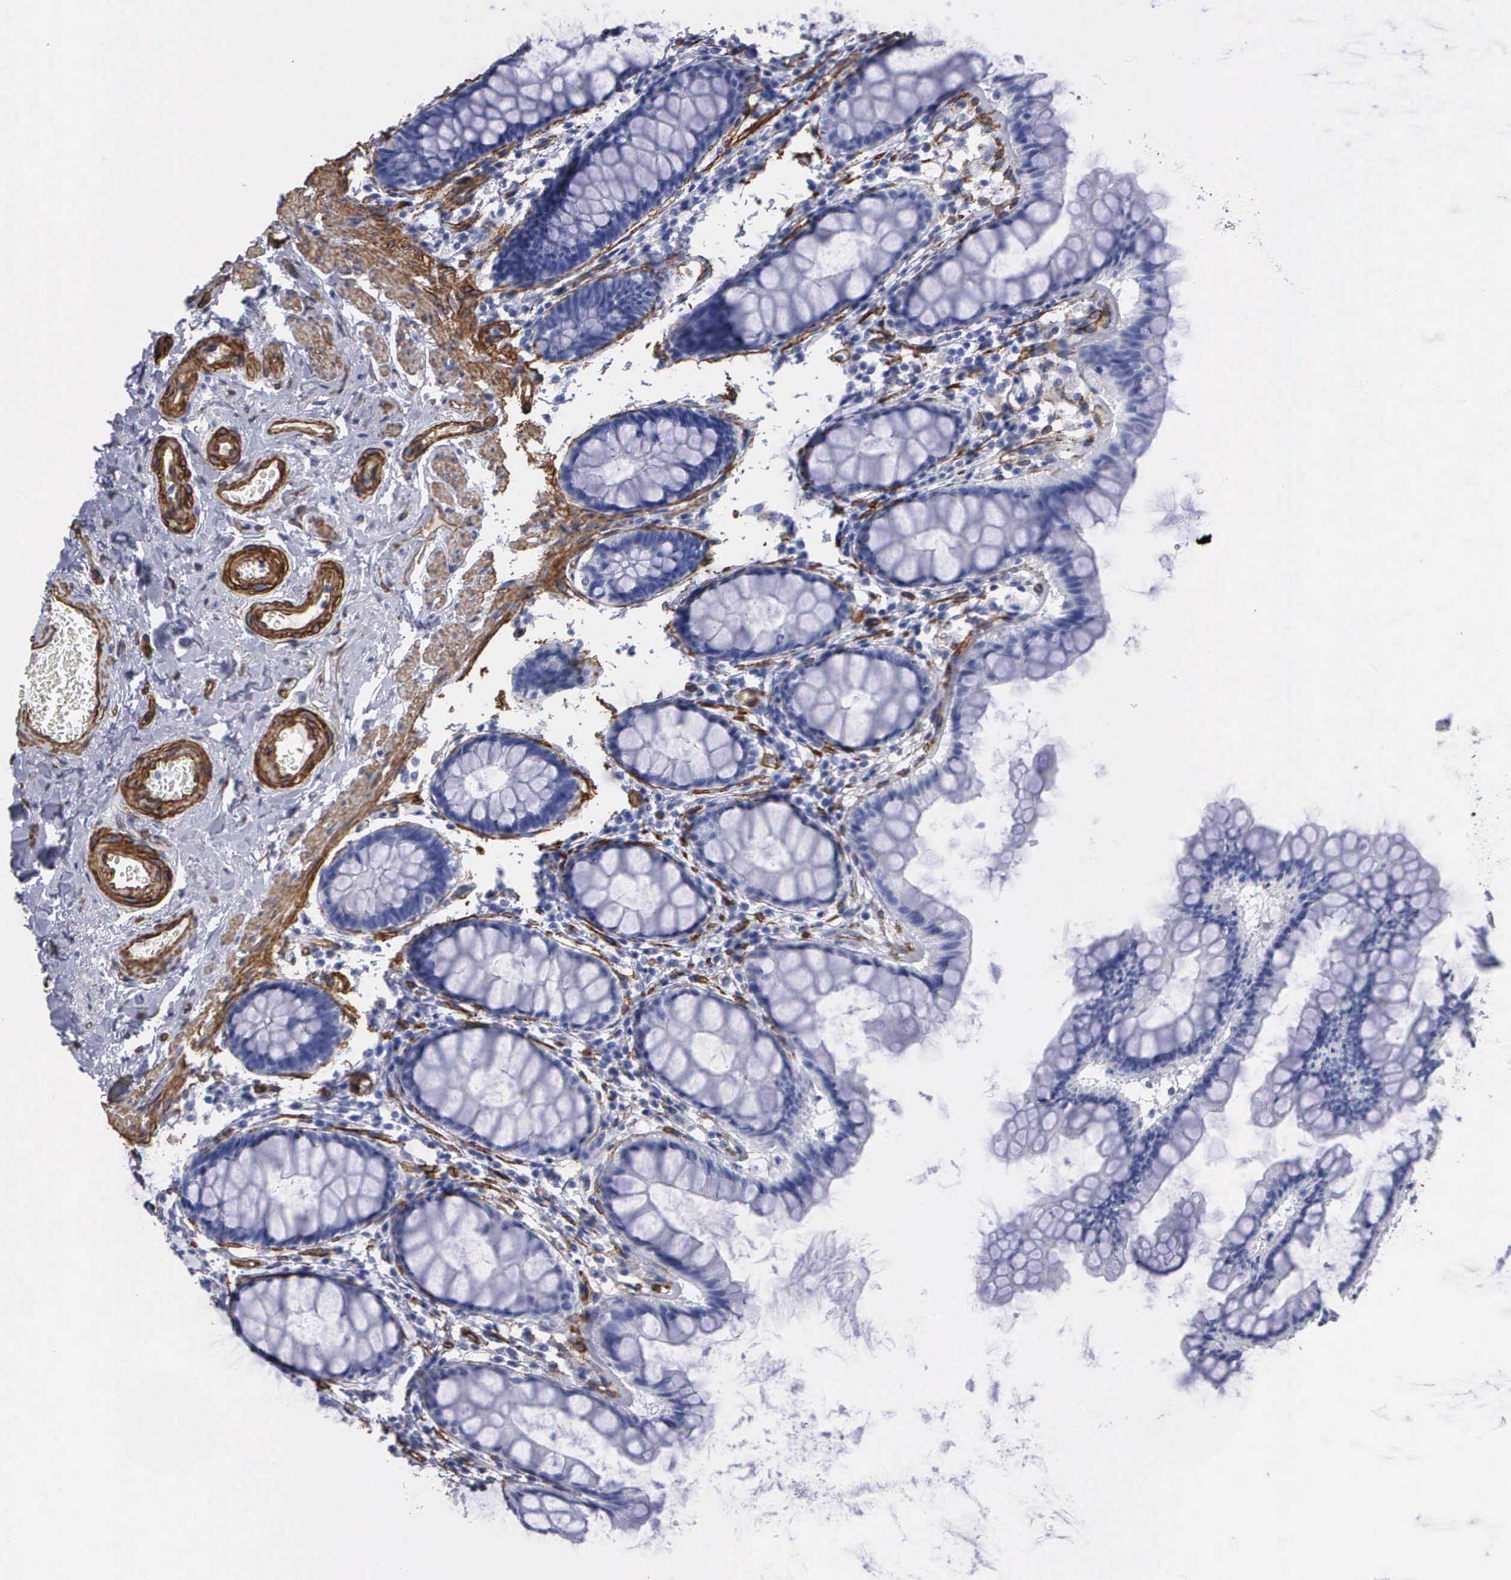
{"staining": {"intensity": "negative", "quantity": "none", "location": "none"}, "tissue": "rectum", "cell_type": "Glandular cells", "image_type": "normal", "snomed": [{"axis": "morphology", "description": "Normal tissue, NOS"}, {"axis": "topography", "description": "Rectum"}], "caption": "Rectum was stained to show a protein in brown. There is no significant positivity in glandular cells.", "gene": "MAGEB10", "patient": {"sex": "male", "age": 86}}